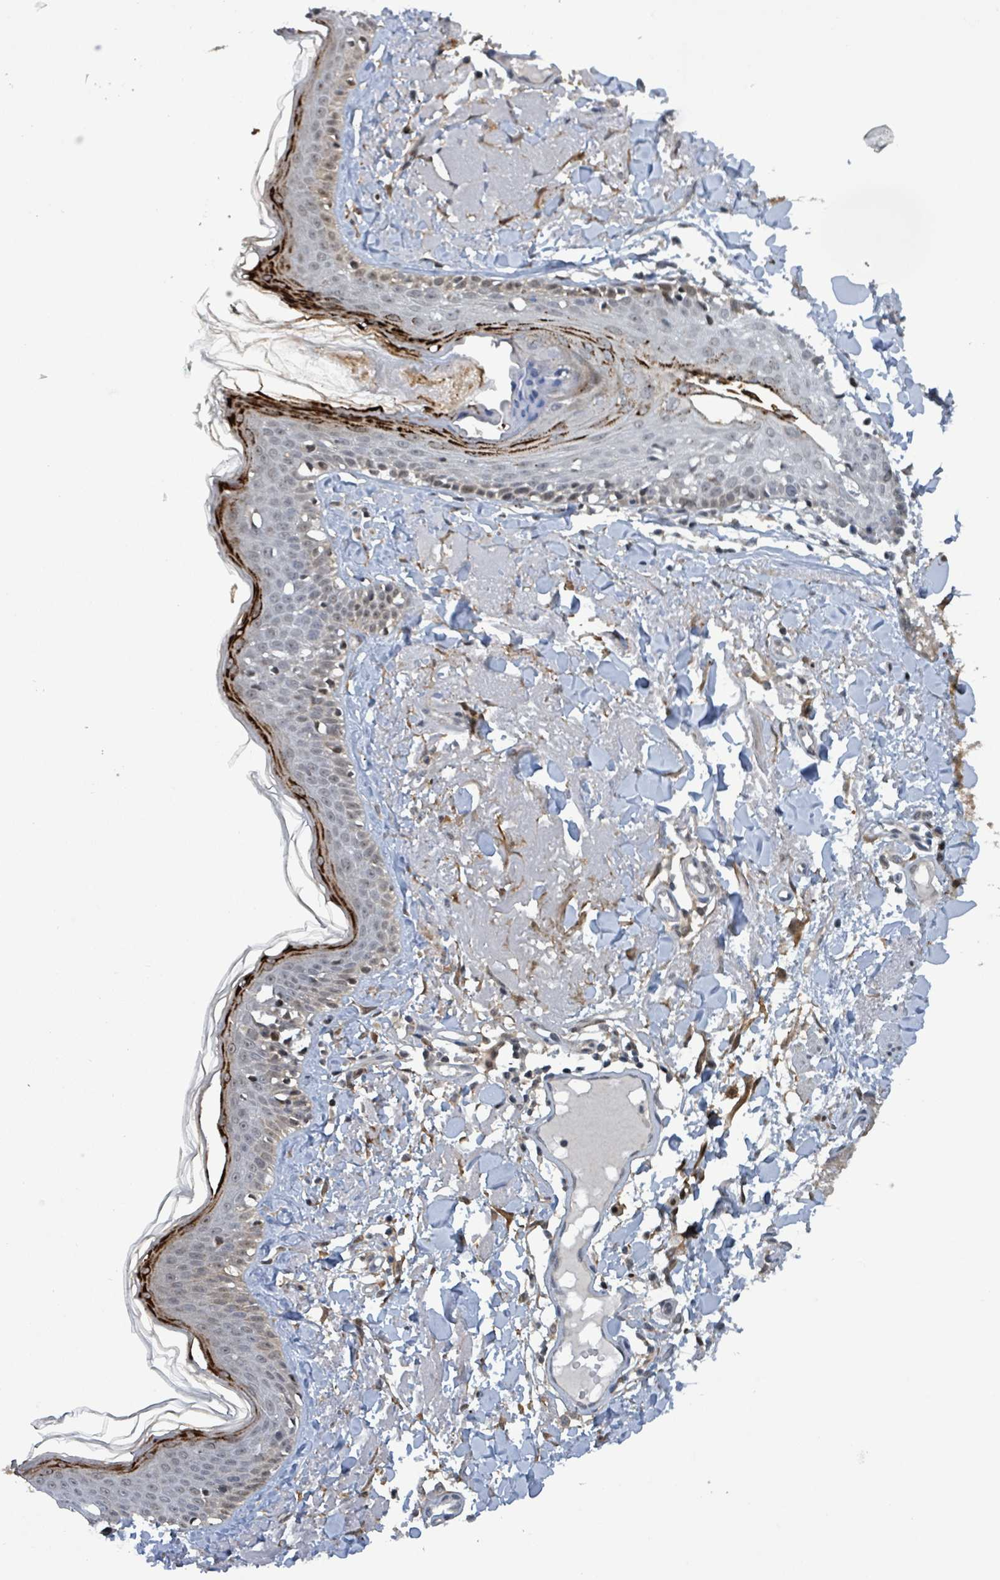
{"staining": {"intensity": "moderate", "quantity": ">75%", "location": "cytoplasmic/membranous"}, "tissue": "skin", "cell_type": "Fibroblasts", "image_type": "normal", "snomed": [{"axis": "morphology", "description": "Normal tissue, NOS"}, {"axis": "morphology", "description": "Malignant melanoma, NOS"}, {"axis": "topography", "description": "Skin"}], "caption": "The histopathology image reveals a brown stain indicating the presence of a protein in the cytoplasmic/membranous of fibroblasts in skin. Using DAB (3,3'-diaminobenzidine) (brown) and hematoxylin (blue) stains, captured at high magnification using brightfield microscopy.", "gene": "FBXO6", "patient": {"sex": "male", "age": 80}}